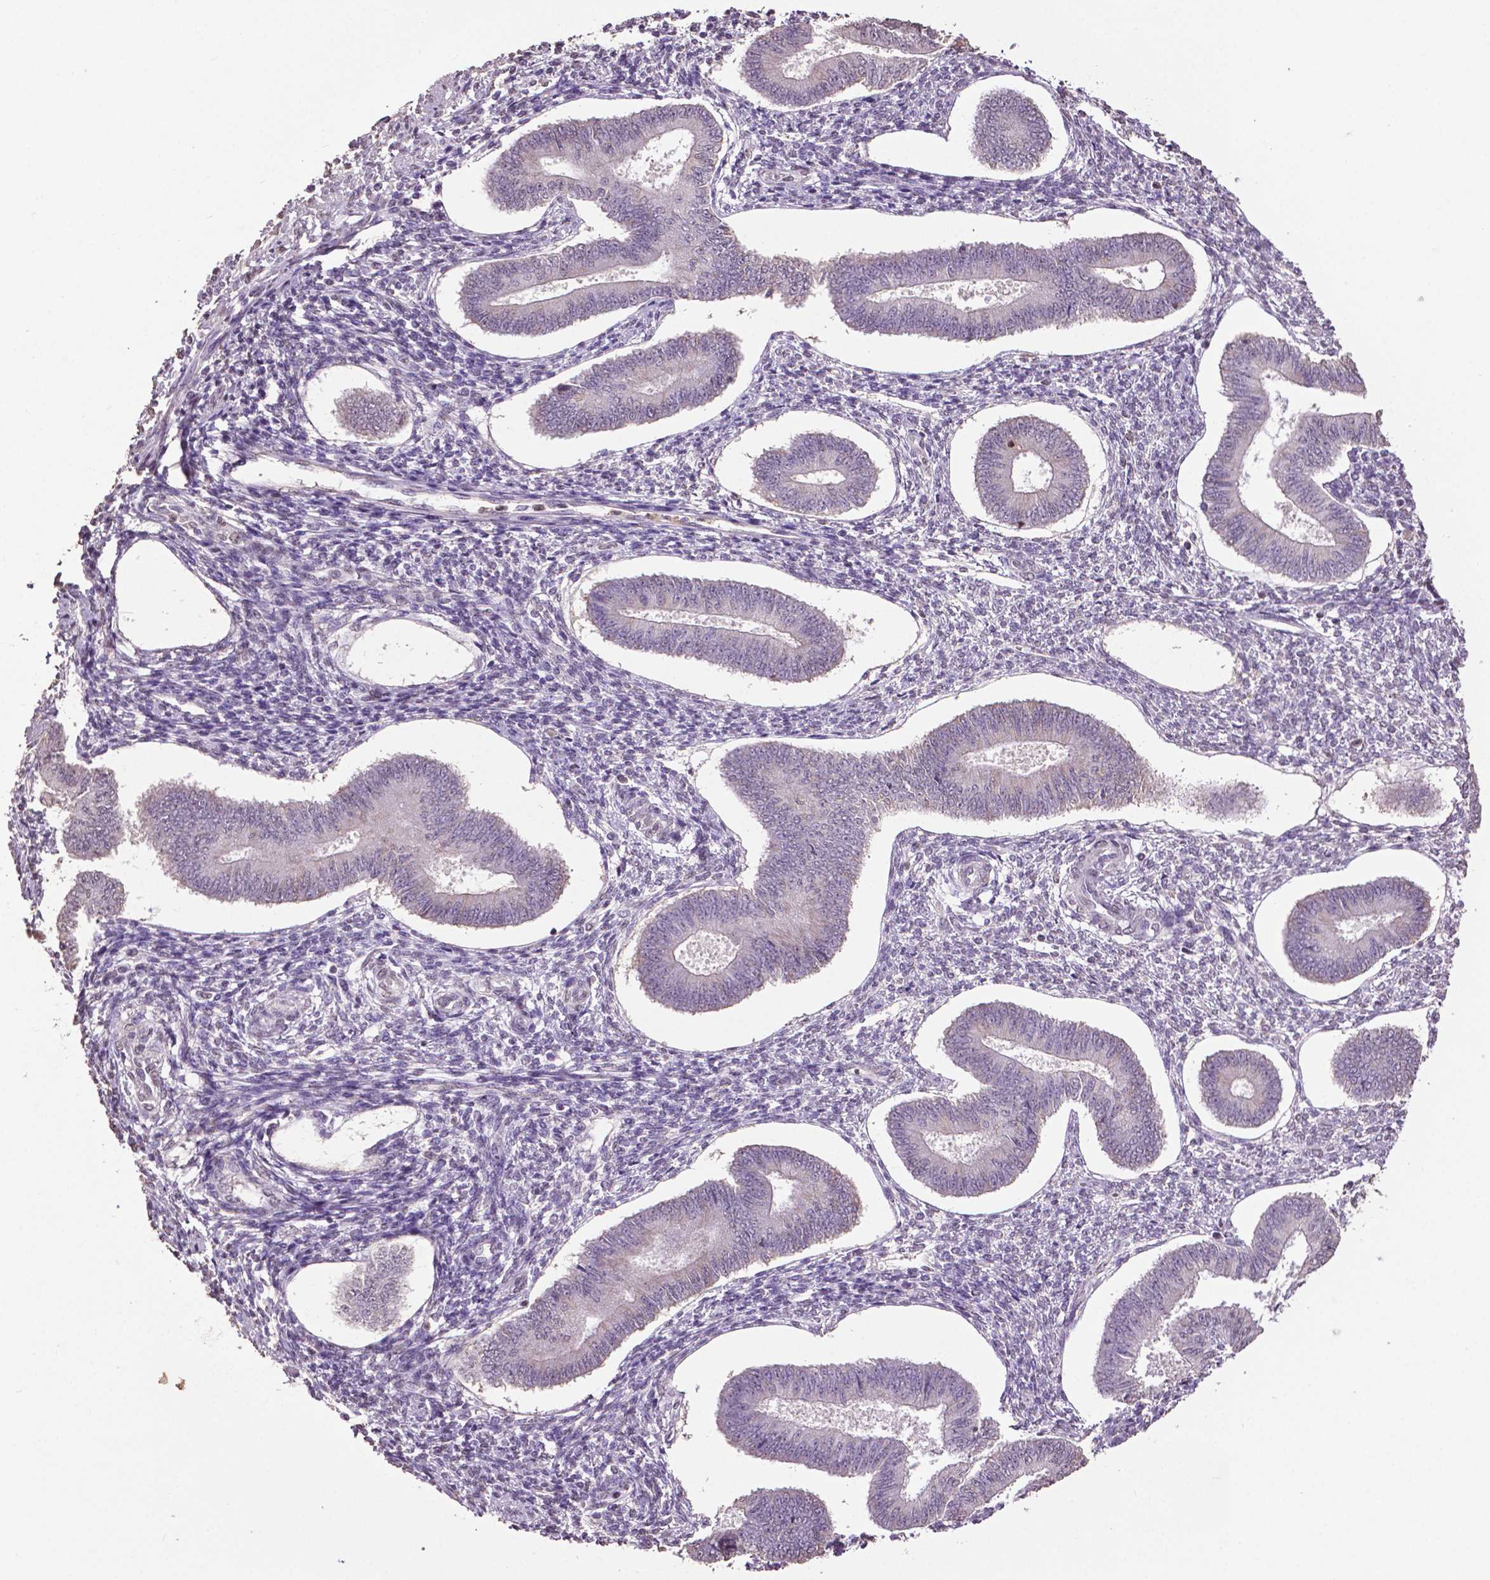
{"staining": {"intensity": "negative", "quantity": "none", "location": "none"}, "tissue": "endometrium", "cell_type": "Cells in endometrial stroma", "image_type": "normal", "snomed": [{"axis": "morphology", "description": "Normal tissue, NOS"}, {"axis": "topography", "description": "Endometrium"}], "caption": "An IHC micrograph of normal endometrium is shown. There is no staining in cells in endometrial stroma of endometrium. (Immunohistochemistry, brightfield microscopy, high magnification).", "gene": "RUNX3", "patient": {"sex": "female", "age": 42}}